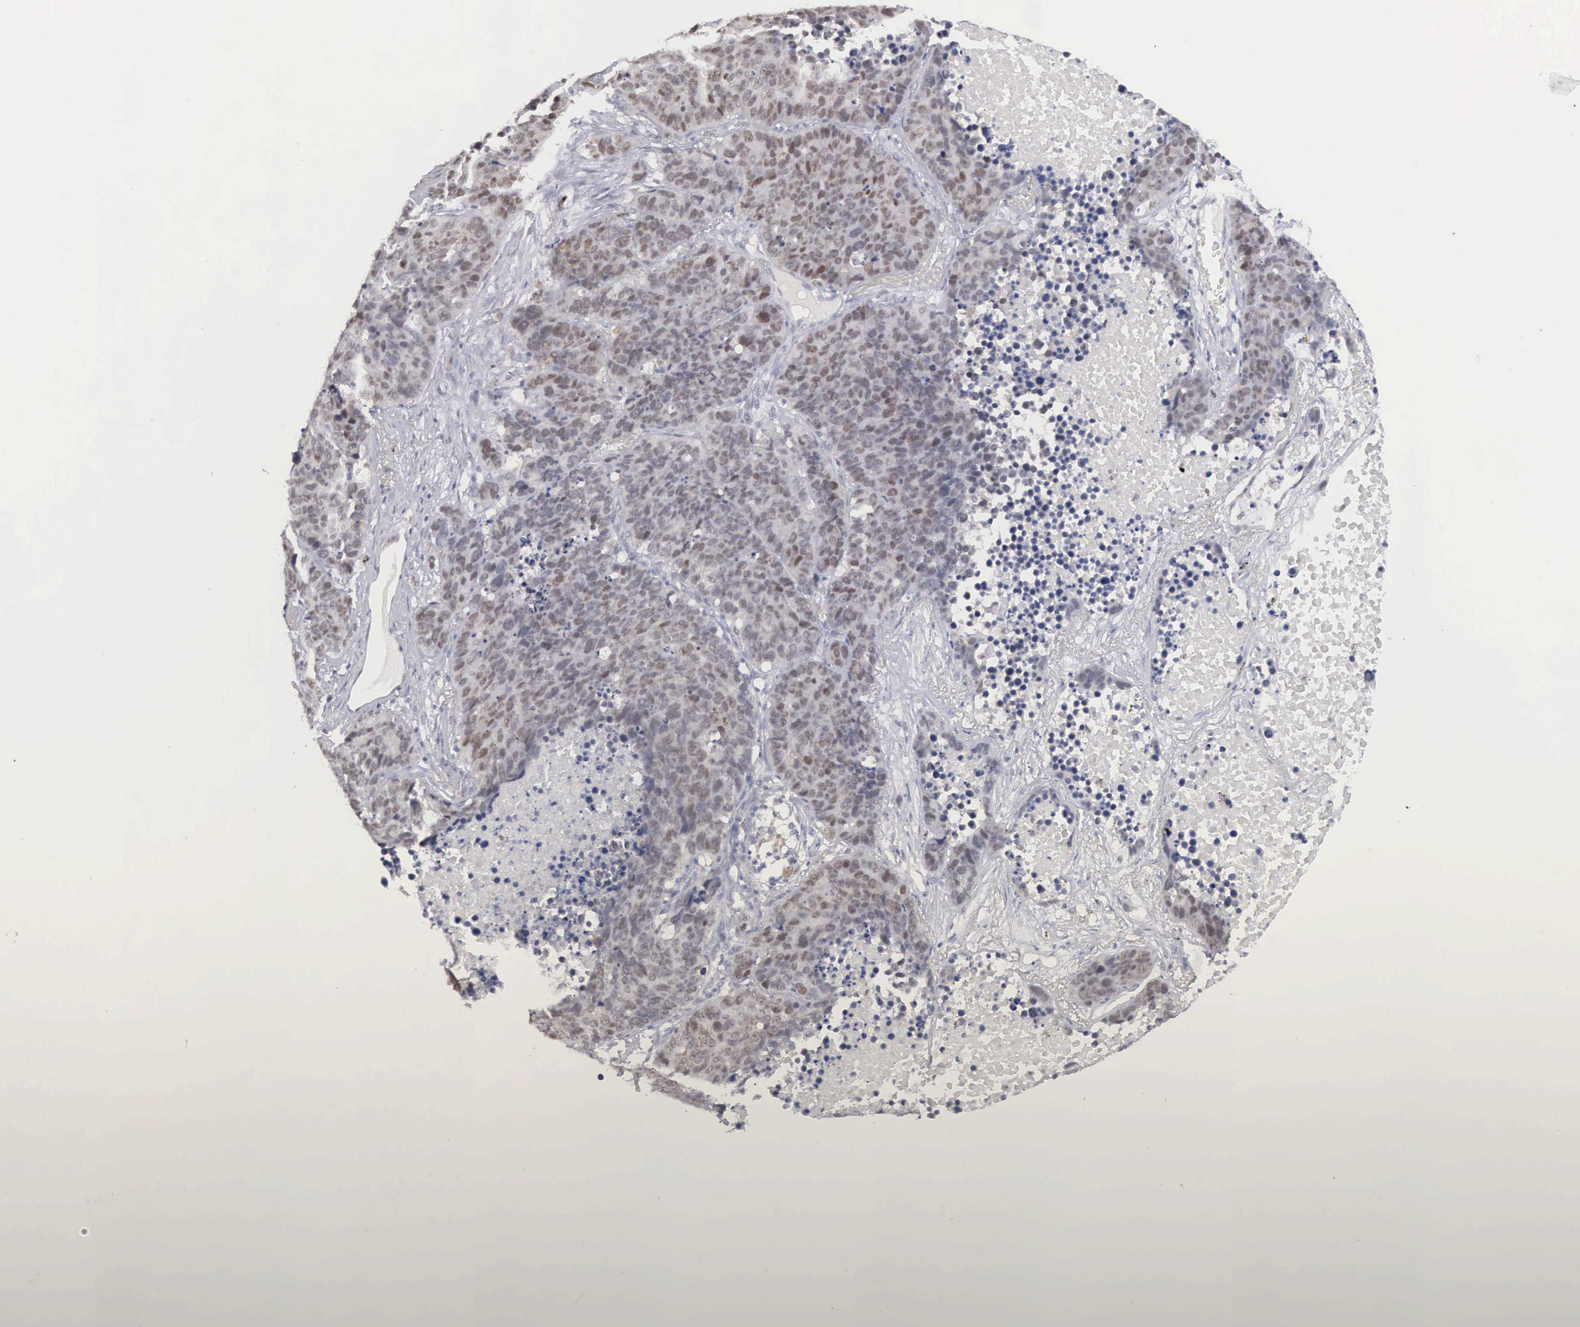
{"staining": {"intensity": "weak", "quantity": "25%-75%", "location": "nuclear"}, "tissue": "lung cancer", "cell_type": "Tumor cells", "image_type": "cancer", "snomed": [{"axis": "morphology", "description": "Carcinoid, malignant, NOS"}, {"axis": "topography", "description": "Lung"}], "caption": "Tumor cells demonstrate weak nuclear expression in about 25%-75% of cells in lung cancer.", "gene": "MNAT1", "patient": {"sex": "male", "age": 60}}